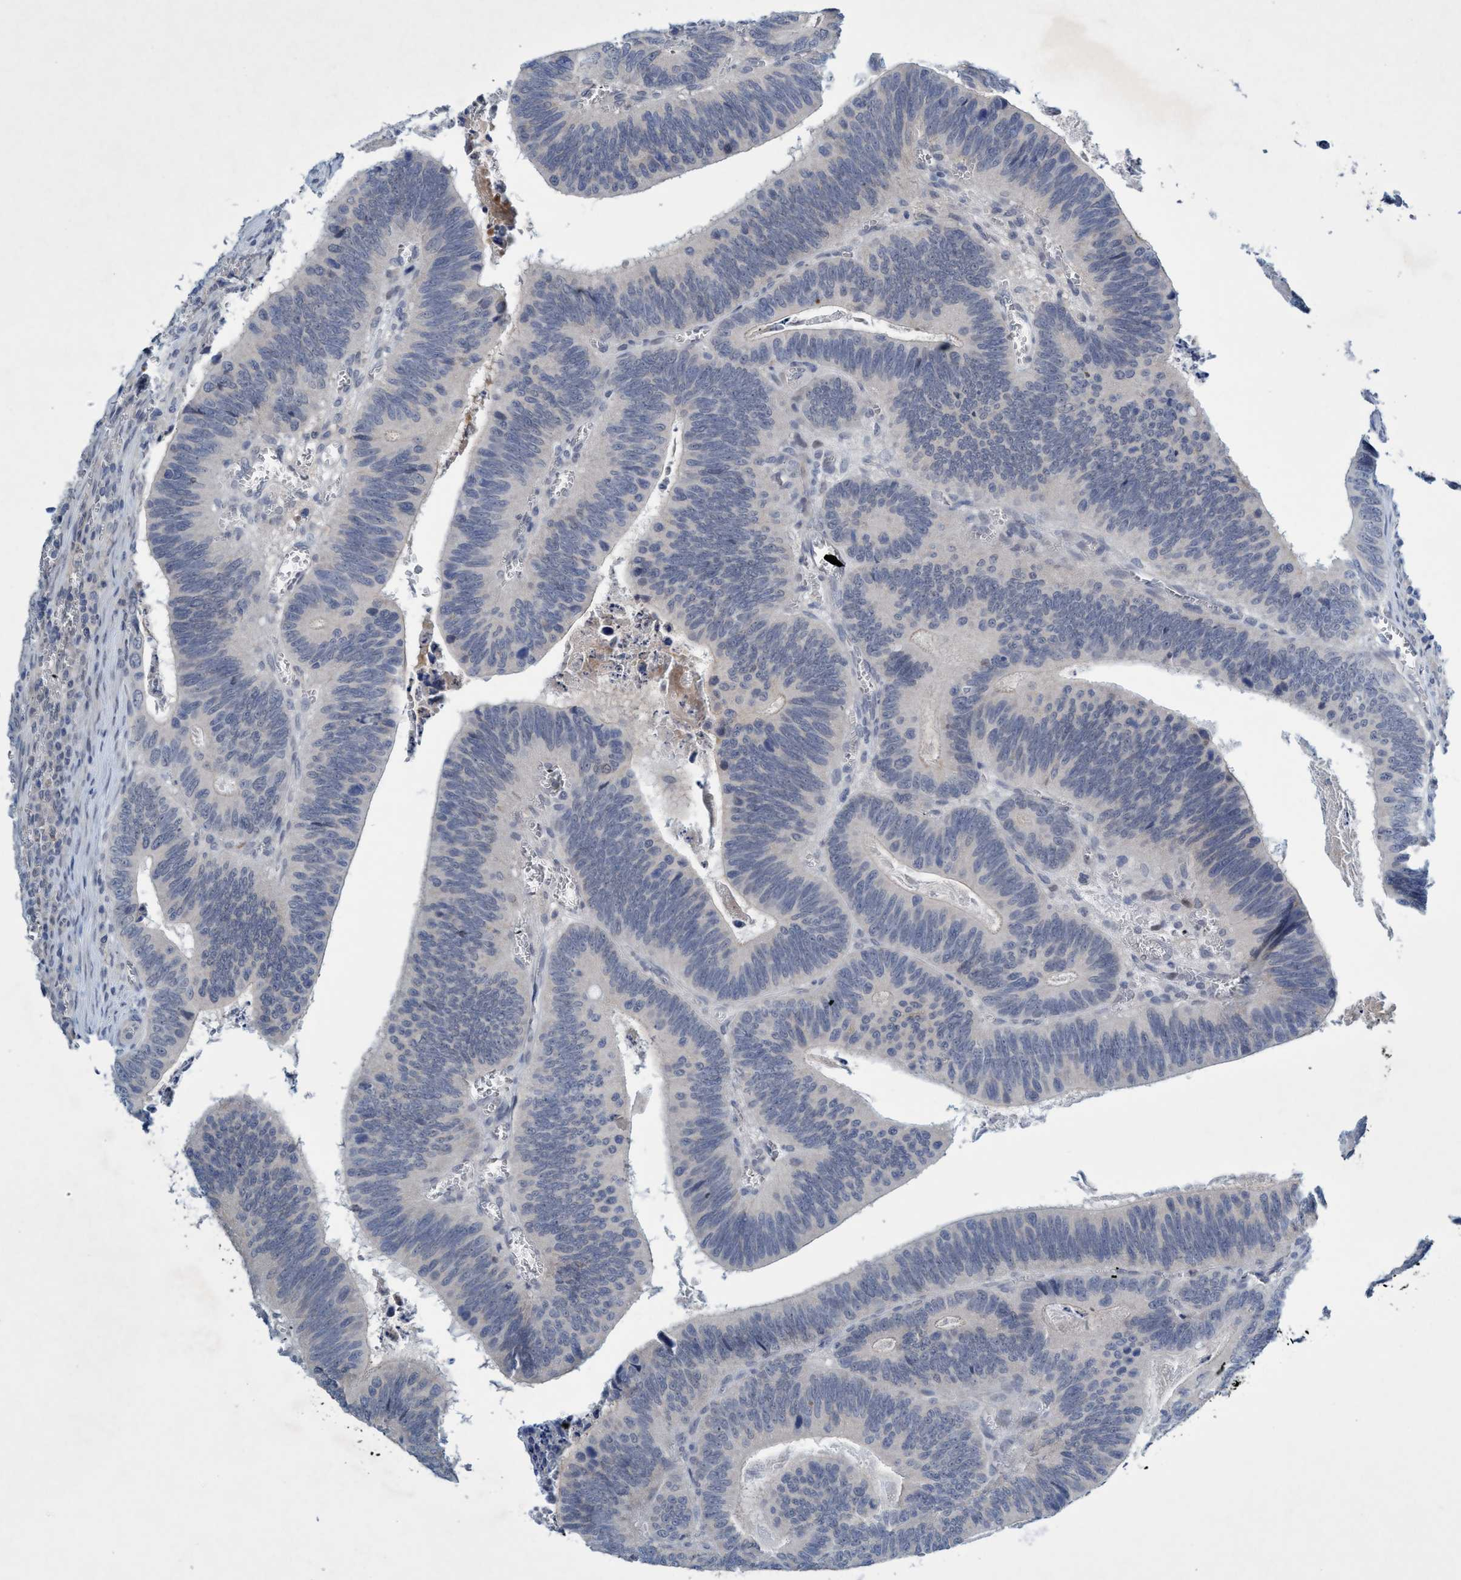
{"staining": {"intensity": "negative", "quantity": "none", "location": "none"}, "tissue": "colorectal cancer", "cell_type": "Tumor cells", "image_type": "cancer", "snomed": [{"axis": "morphology", "description": "Inflammation, NOS"}, {"axis": "morphology", "description": "Adenocarcinoma, NOS"}, {"axis": "topography", "description": "Colon"}], "caption": "Colorectal adenocarcinoma stained for a protein using IHC reveals no staining tumor cells.", "gene": "RNF208", "patient": {"sex": "male", "age": 72}}